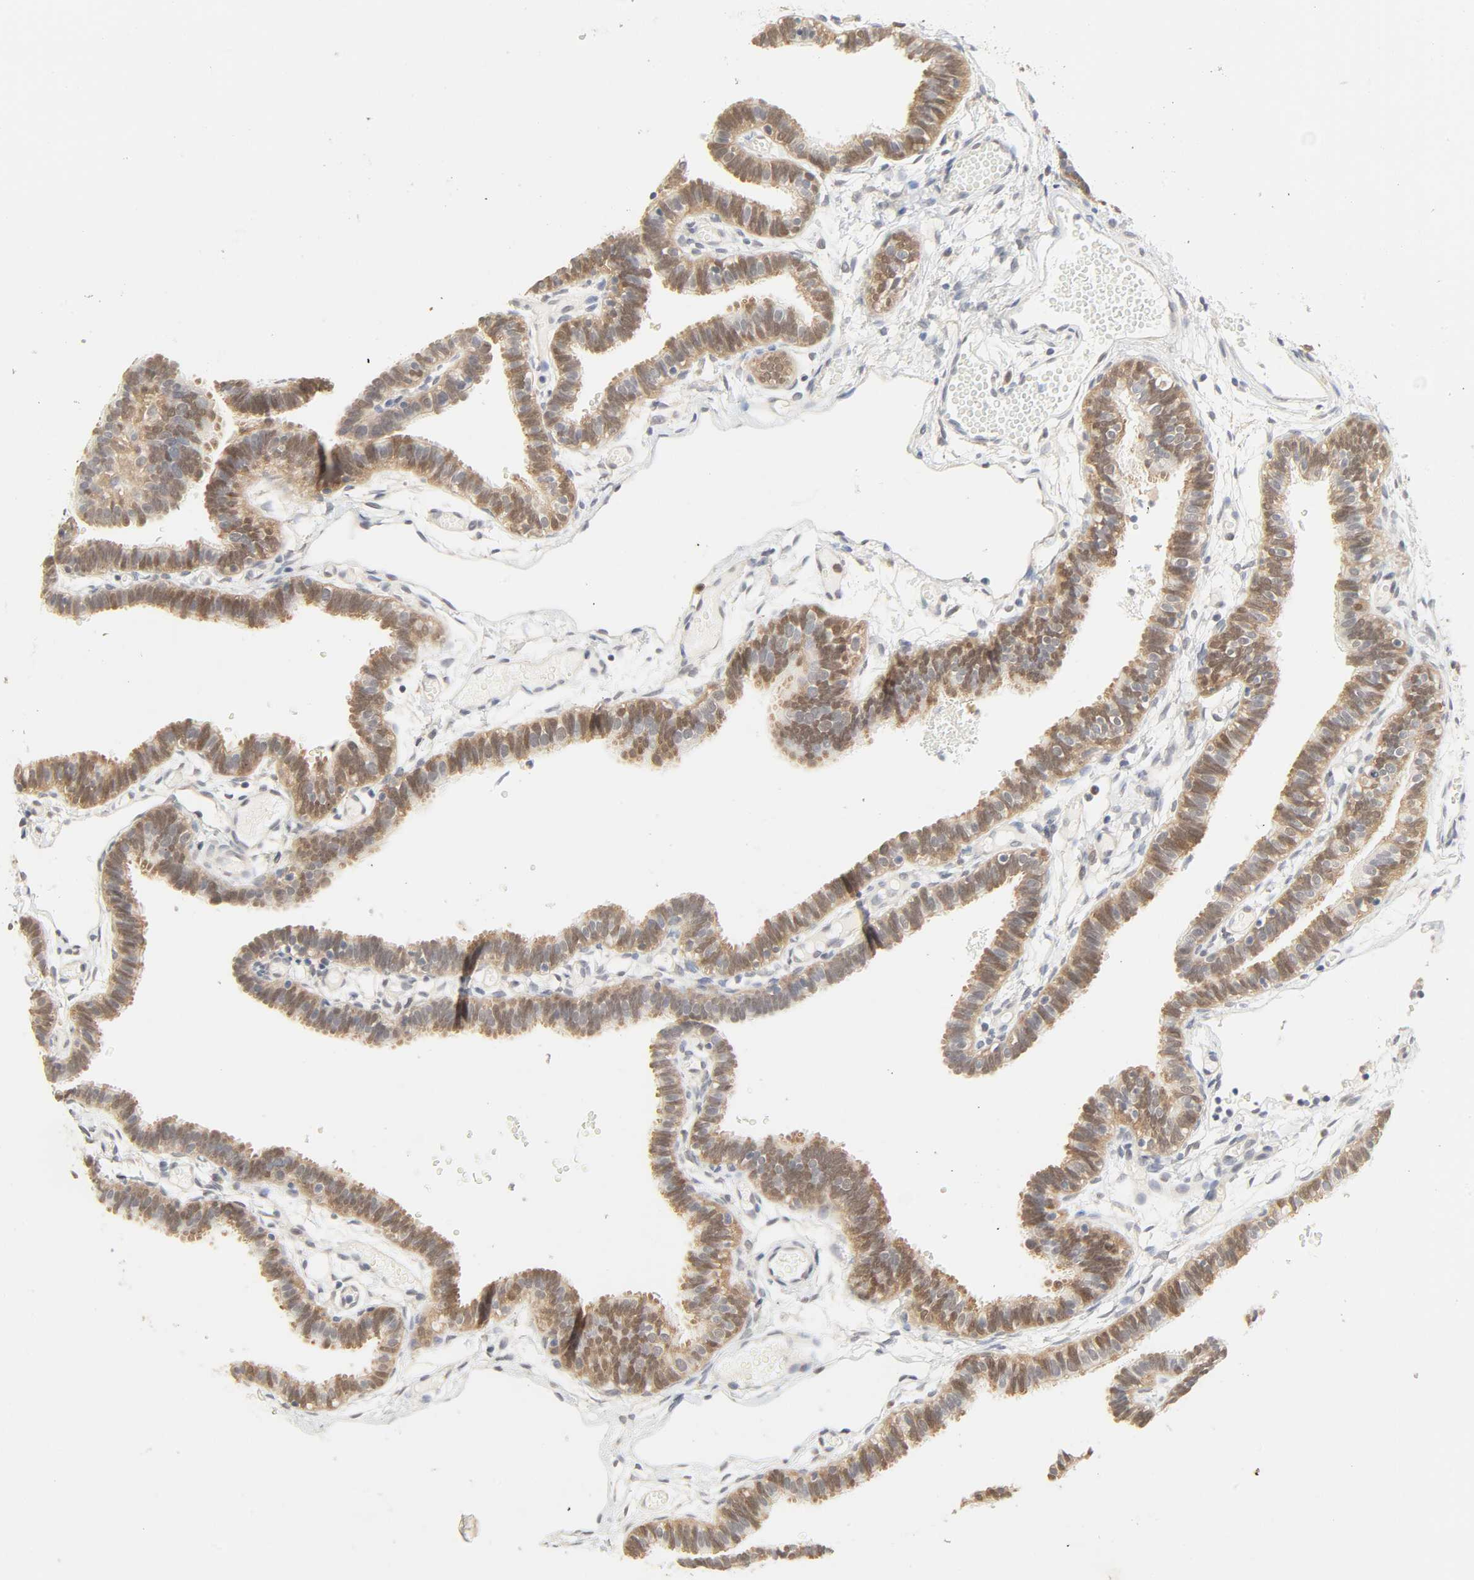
{"staining": {"intensity": "strong", "quantity": ">75%", "location": "cytoplasmic/membranous"}, "tissue": "fallopian tube", "cell_type": "Glandular cells", "image_type": "normal", "snomed": [{"axis": "morphology", "description": "Normal tissue, NOS"}, {"axis": "topography", "description": "Fallopian tube"}], "caption": "Strong cytoplasmic/membranous protein staining is identified in about >75% of glandular cells in fallopian tube. The staining was performed using DAB (3,3'-diaminobenzidine), with brown indicating positive protein expression. Nuclei are stained blue with hematoxylin.", "gene": "ACSS2", "patient": {"sex": "female", "age": 29}}